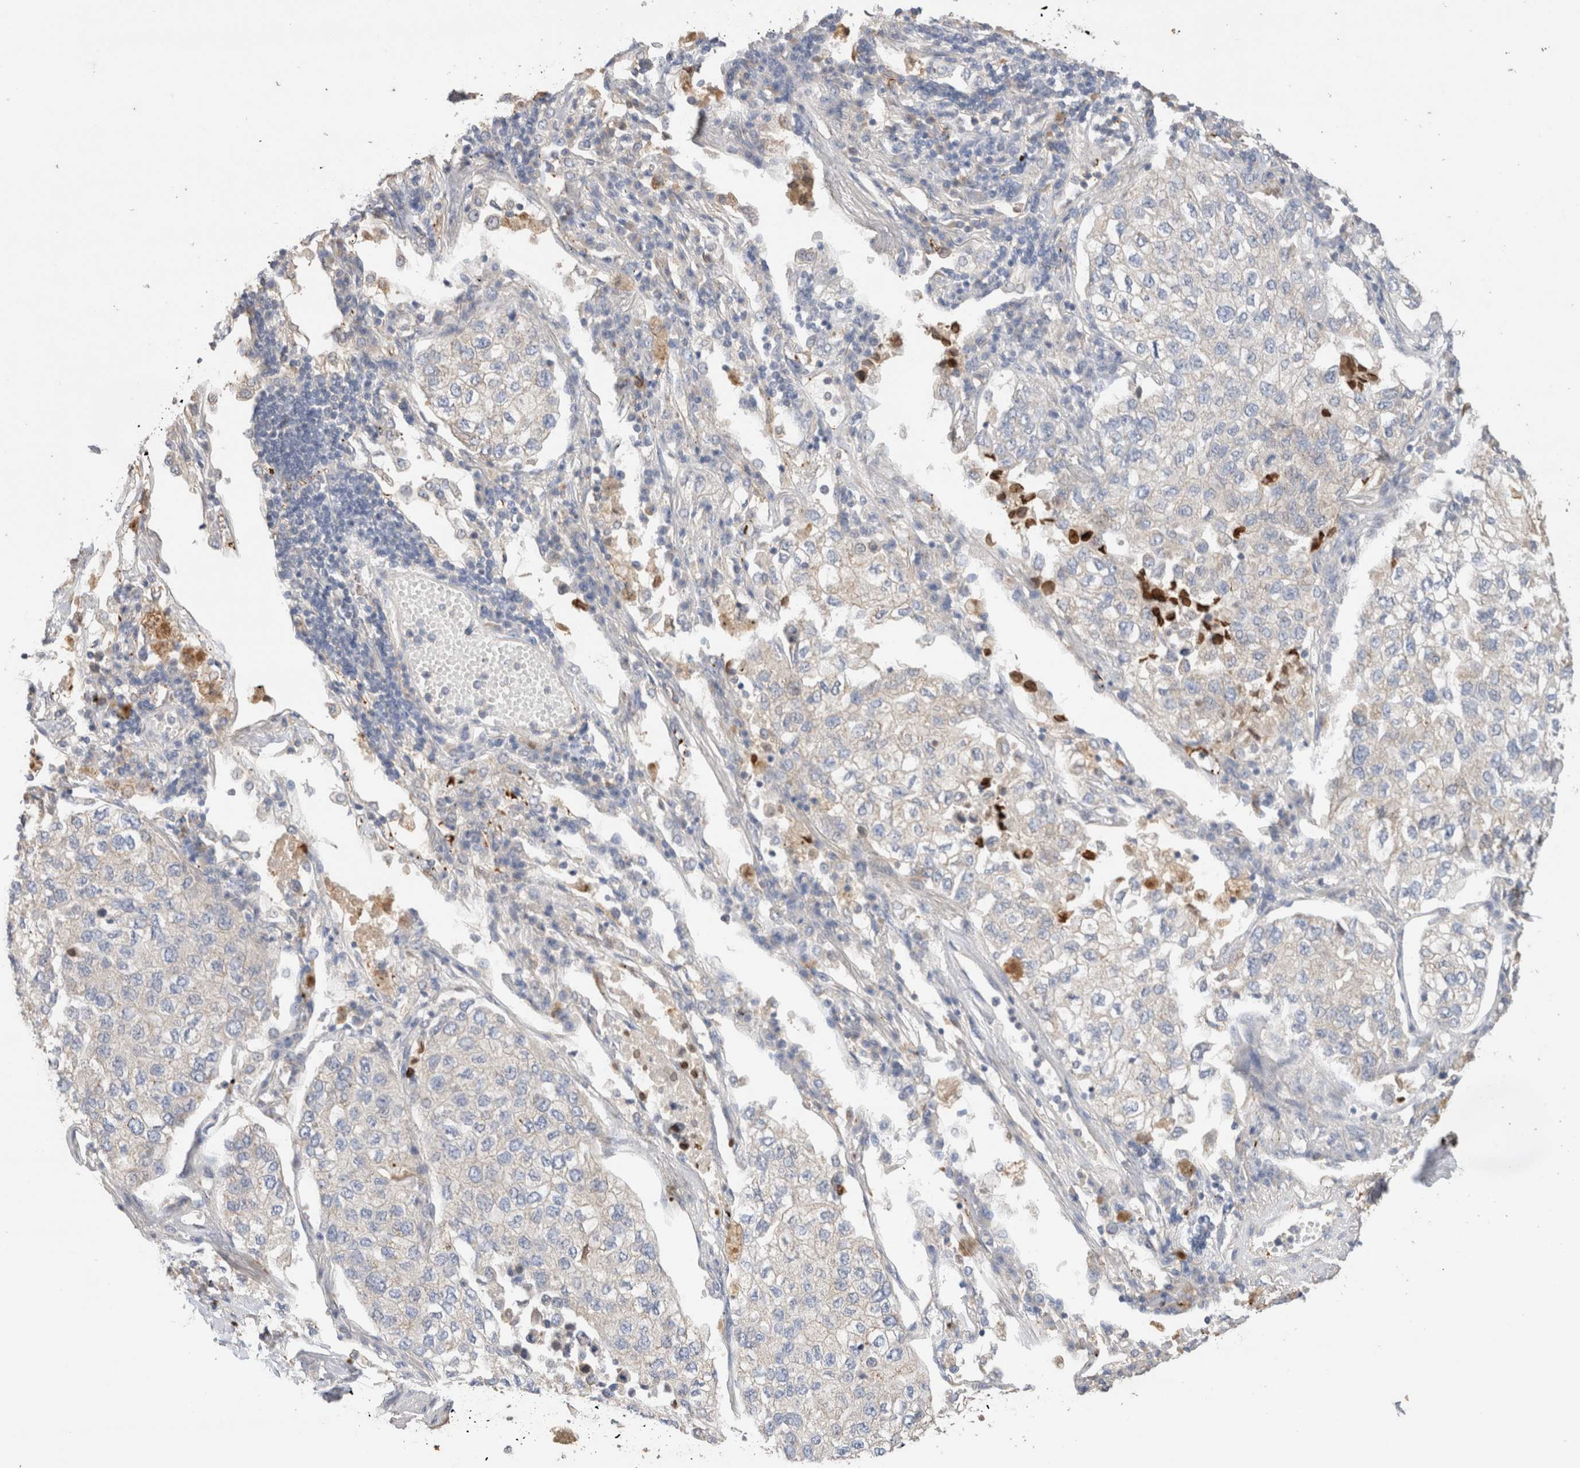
{"staining": {"intensity": "negative", "quantity": "none", "location": "none"}, "tissue": "lung cancer", "cell_type": "Tumor cells", "image_type": "cancer", "snomed": [{"axis": "morphology", "description": "Adenocarcinoma, NOS"}, {"axis": "topography", "description": "Lung"}], "caption": "A photomicrograph of human lung adenocarcinoma is negative for staining in tumor cells.", "gene": "PROS1", "patient": {"sex": "male", "age": 63}}